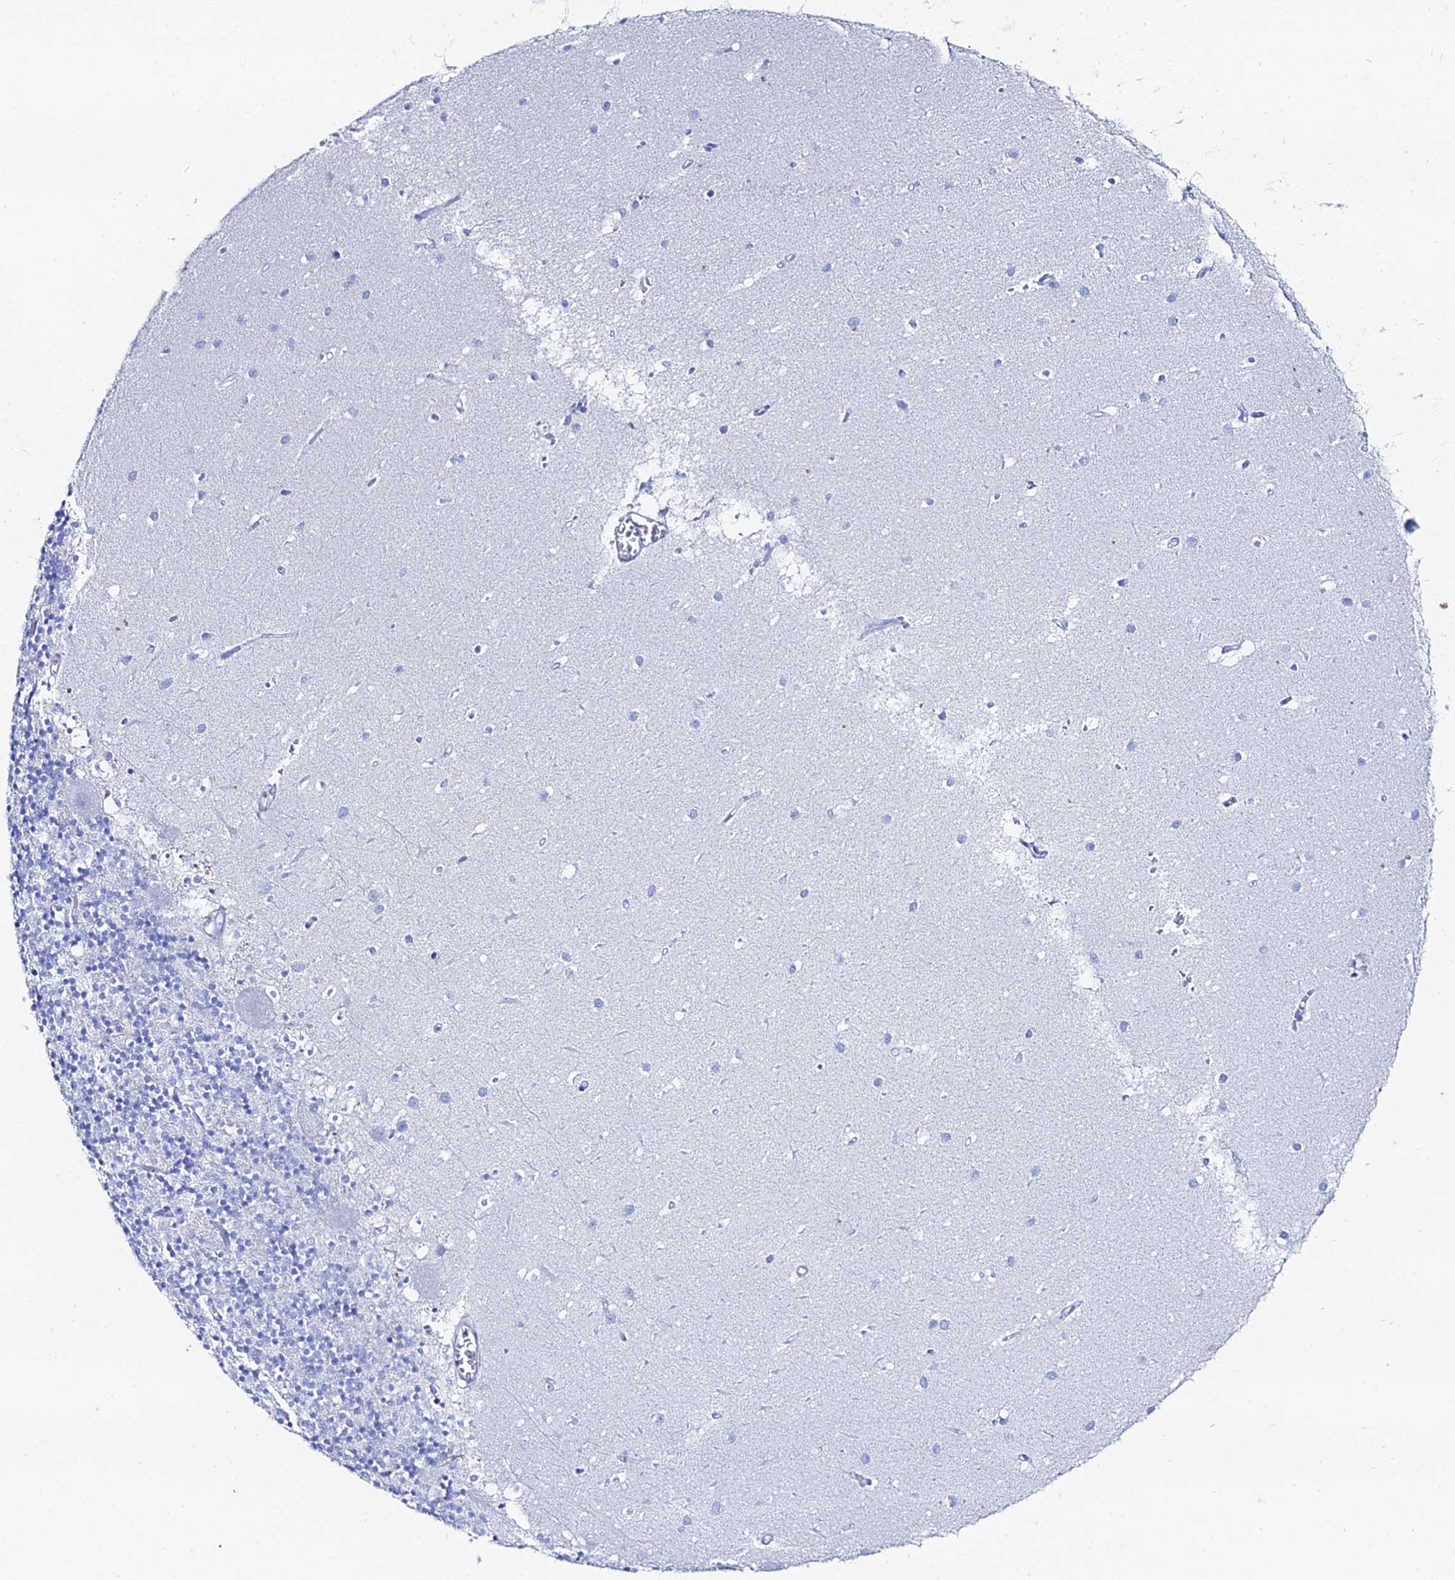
{"staining": {"intensity": "negative", "quantity": "none", "location": "none"}, "tissue": "cerebellum", "cell_type": "Cells in granular layer", "image_type": "normal", "snomed": [{"axis": "morphology", "description": "Normal tissue, NOS"}, {"axis": "topography", "description": "Cerebellum"}], "caption": "DAB (3,3'-diaminobenzidine) immunohistochemical staining of unremarkable human cerebellum exhibits no significant positivity in cells in granular layer.", "gene": "DHX34", "patient": {"sex": "male", "age": 54}}